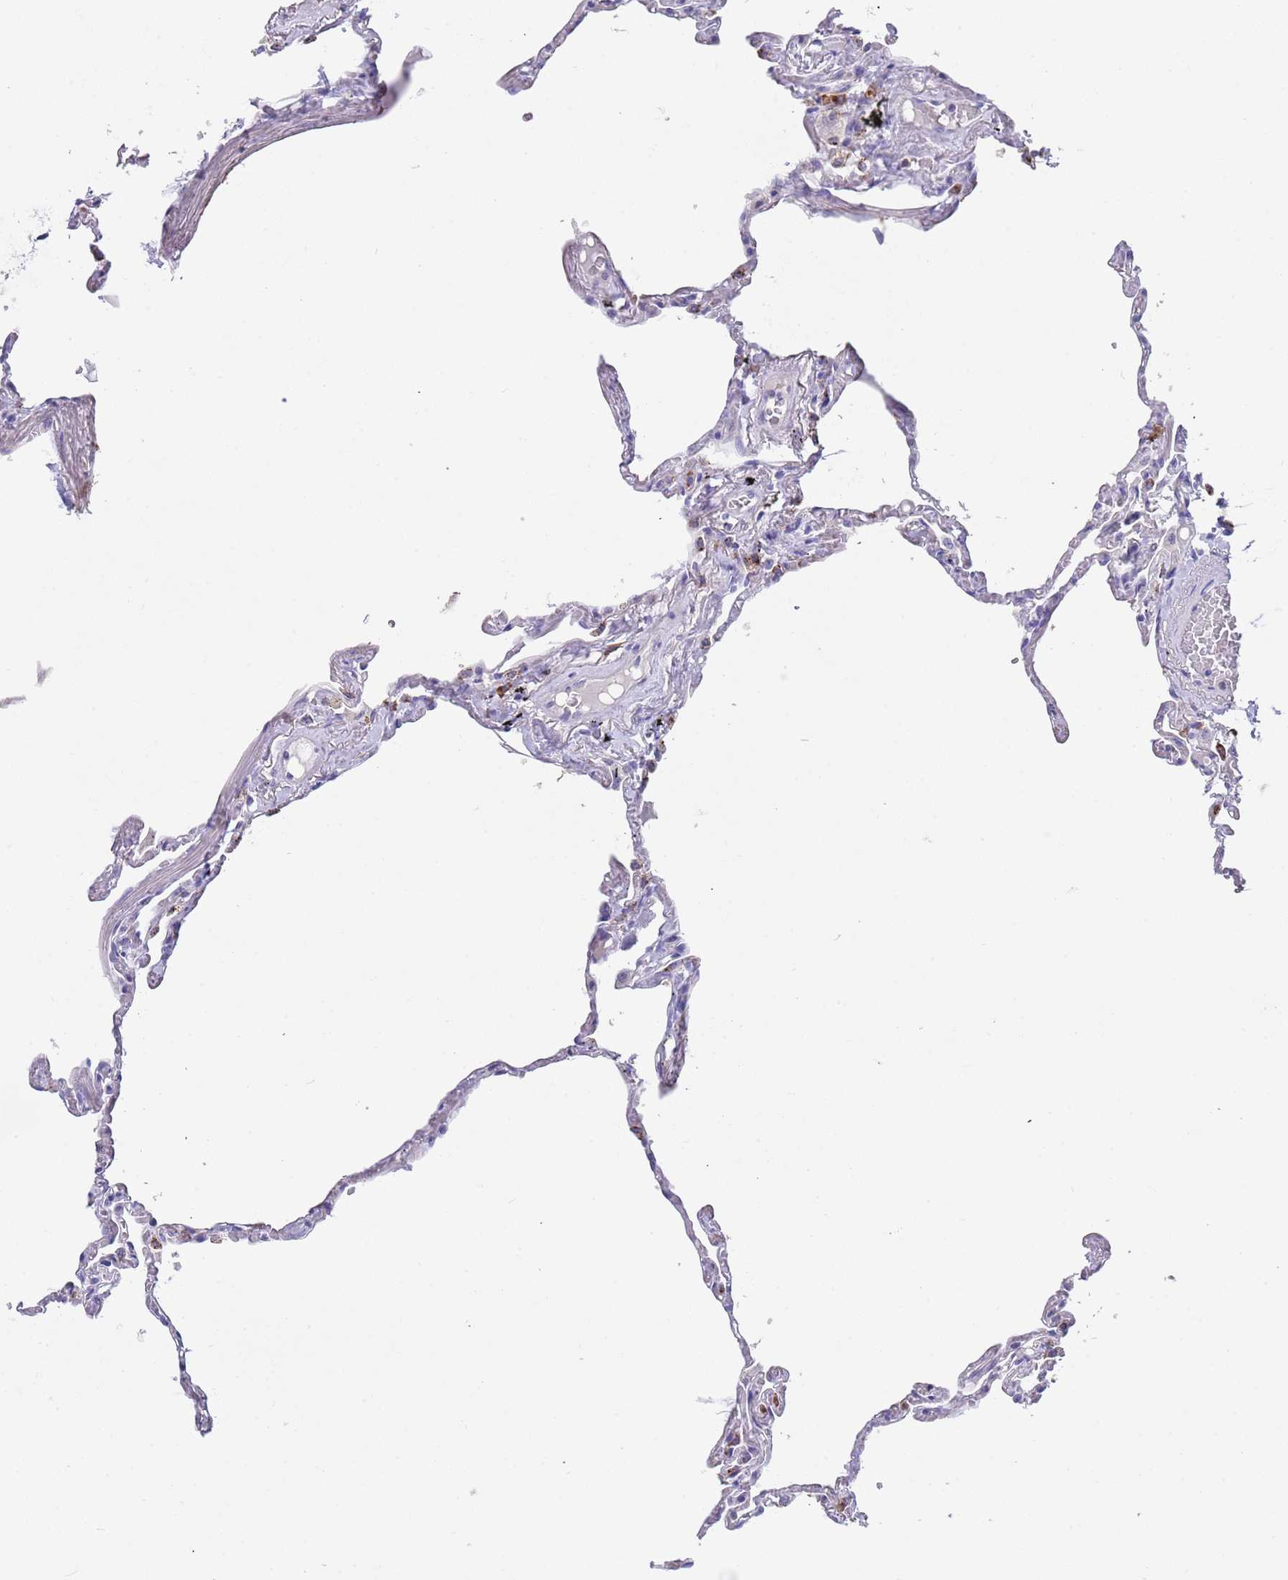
{"staining": {"intensity": "moderate", "quantity": "<25%", "location": "cytoplasmic/membranous"}, "tissue": "lung", "cell_type": "Alveolar cells", "image_type": "normal", "snomed": [{"axis": "morphology", "description": "Normal tissue, NOS"}, {"axis": "topography", "description": "Lung"}], "caption": "Benign lung displays moderate cytoplasmic/membranous expression in about <25% of alveolar cells, visualized by immunohistochemistry. Immunohistochemistry stains the protein in brown and the nuclei are stained blue.", "gene": "TYW1B", "patient": {"sex": "female", "age": 67}}